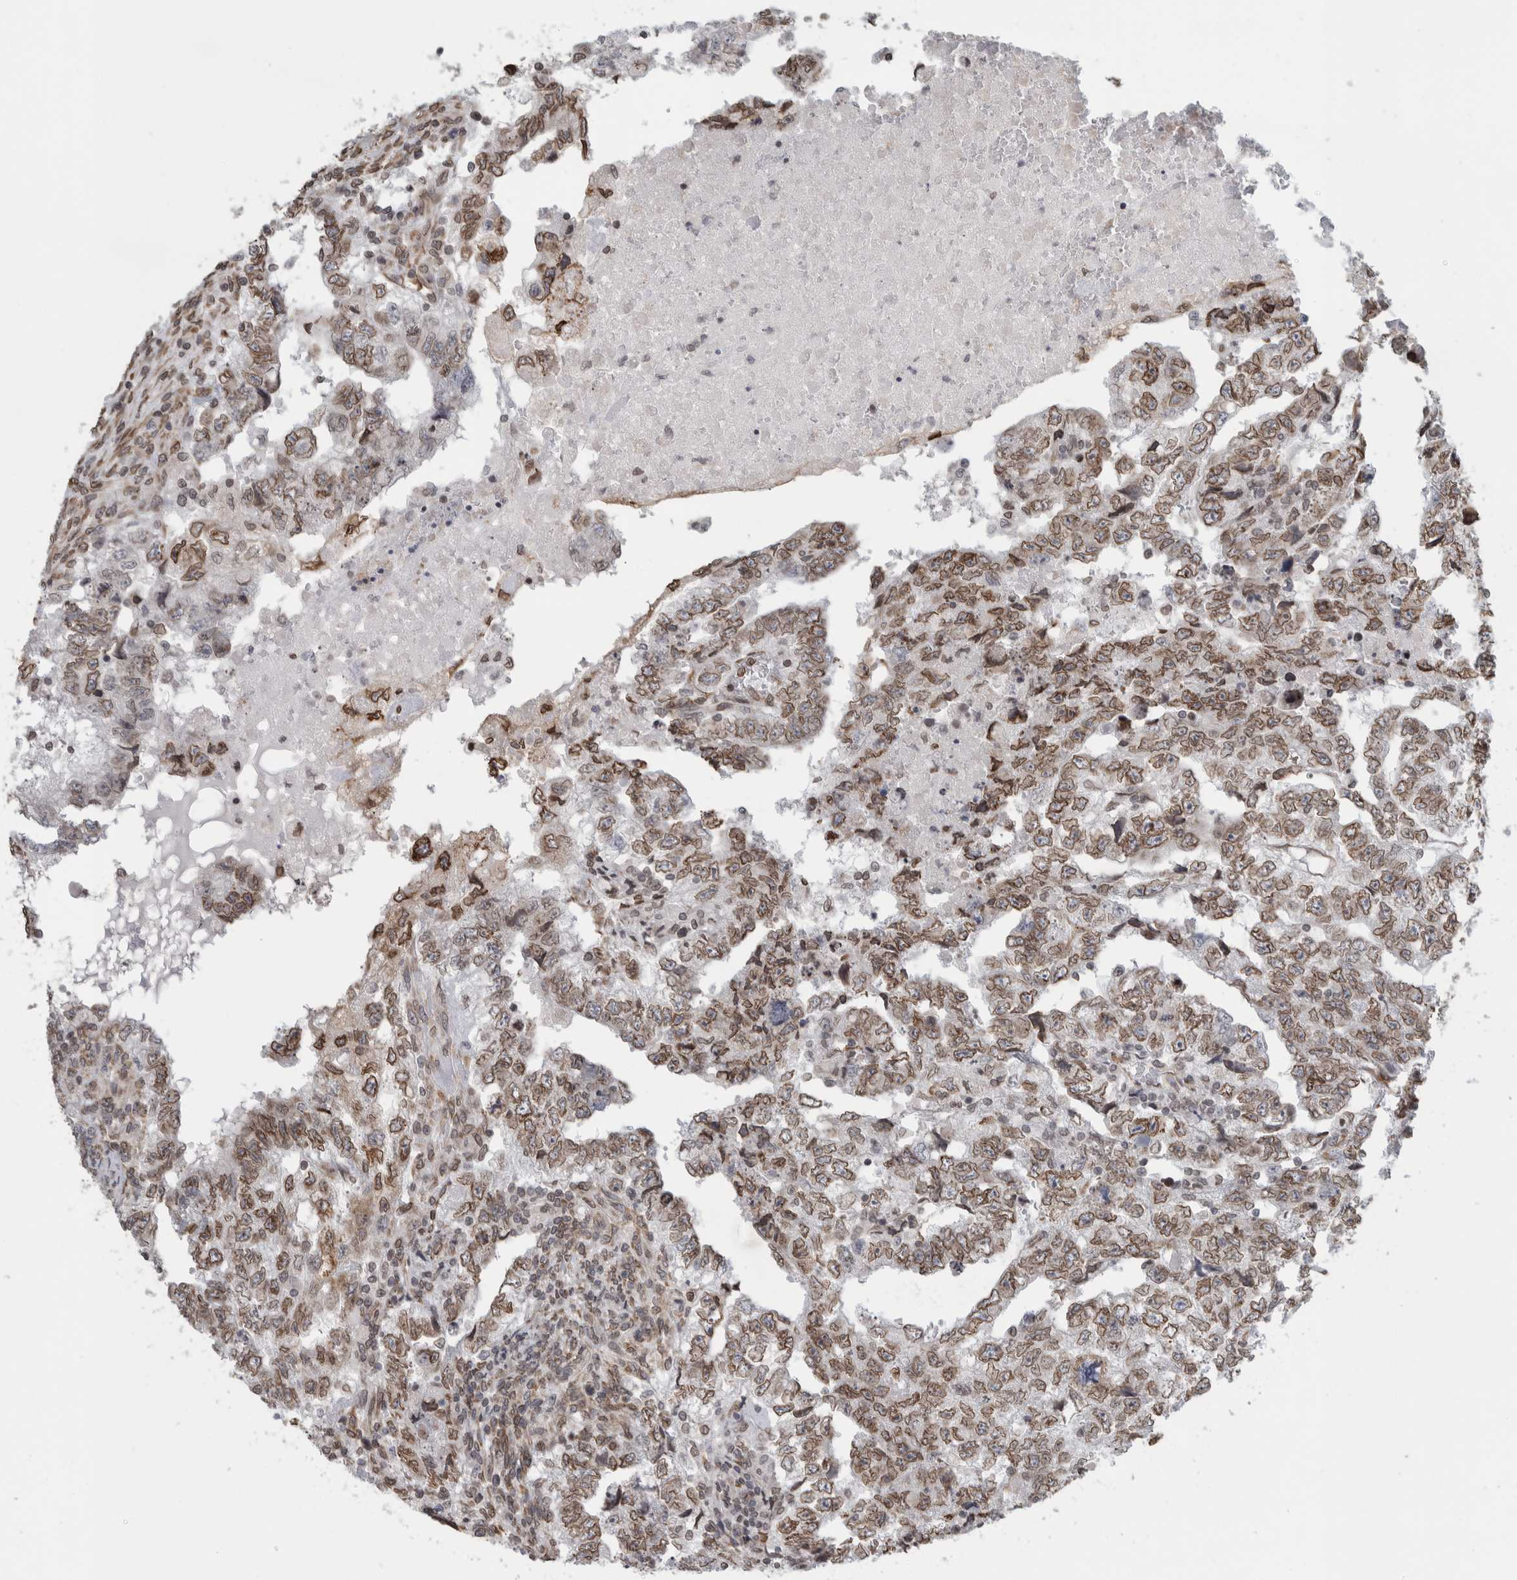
{"staining": {"intensity": "moderate", "quantity": ">75%", "location": "cytoplasmic/membranous,nuclear"}, "tissue": "testis cancer", "cell_type": "Tumor cells", "image_type": "cancer", "snomed": [{"axis": "morphology", "description": "Carcinoma, Embryonal, NOS"}, {"axis": "topography", "description": "Testis"}], "caption": "IHC histopathology image of neoplastic tissue: embryonal carcinoma (testis) stained using immunohistochemistry (IHC) demonstrates medium levels of moderate protein expression localized specifically in the cytoplasmic/membranous and nuclear of tumor cells, appearing as a cytoplasmic/membranous and nuclear brown color.", "gene": "RBMX2", "patient": {"sex": "male", "age": 36}}